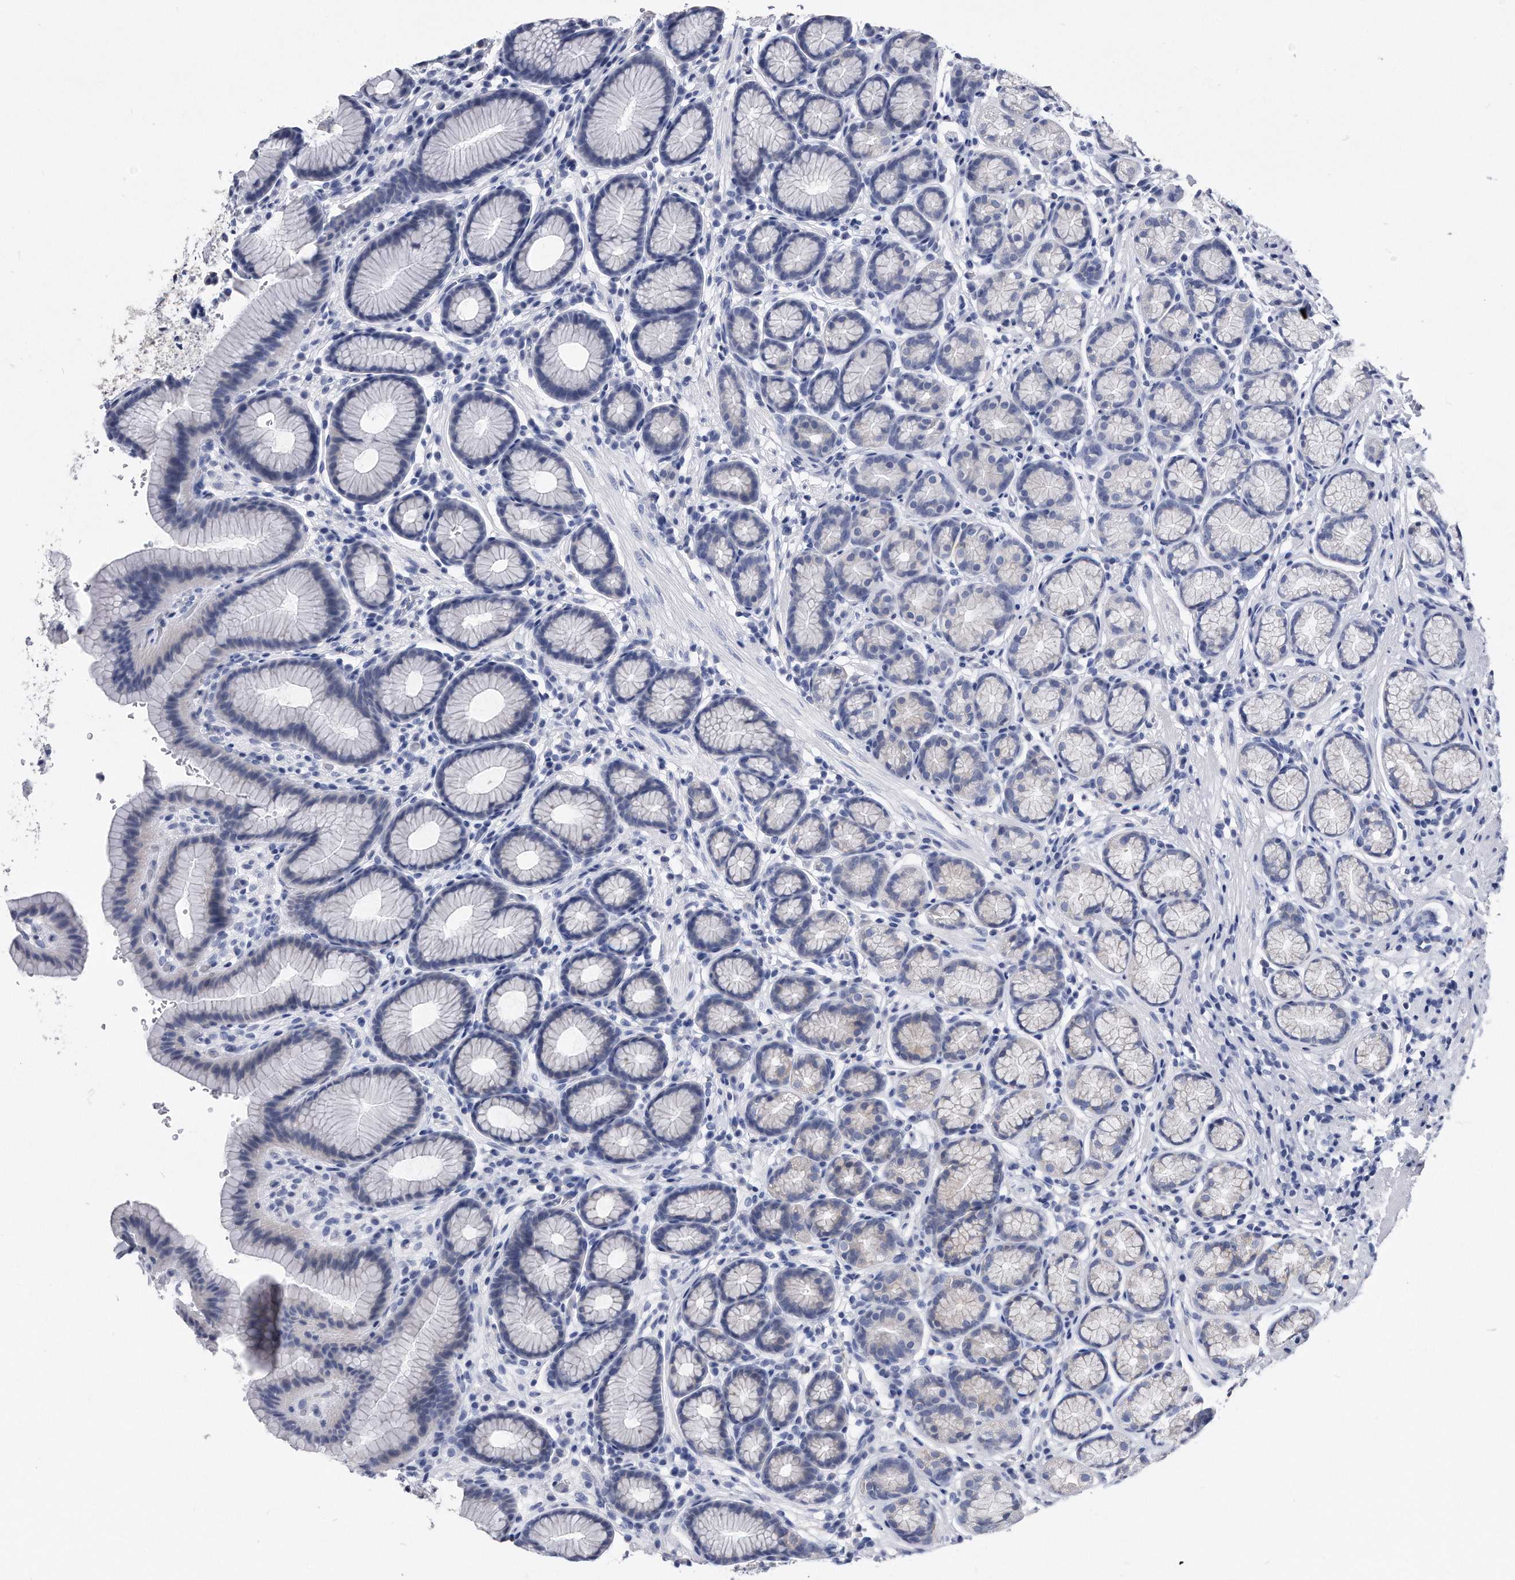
{"staining": {"intensity": "moderate", "quantity": "<25%", "location": "cytoplasmic/membranous"}, "tissue": "stomach", "cell_type": "Glandular cells", "image_type": "normal", "snomed": [{"axis": "morphology", "description": "Normal tissue, NOS"}, {"axis": "topography", "description": "Stomach"}], "caption": "DAB immunohistochemical staining of normal stomach reveals moderate cytoplasmic/membranous protein positivity in approximately <25% of glandular cells. Nuclei are stained in blue.", "gene": "IL20RA", "patient": {"sex": "male", "age": 42}}